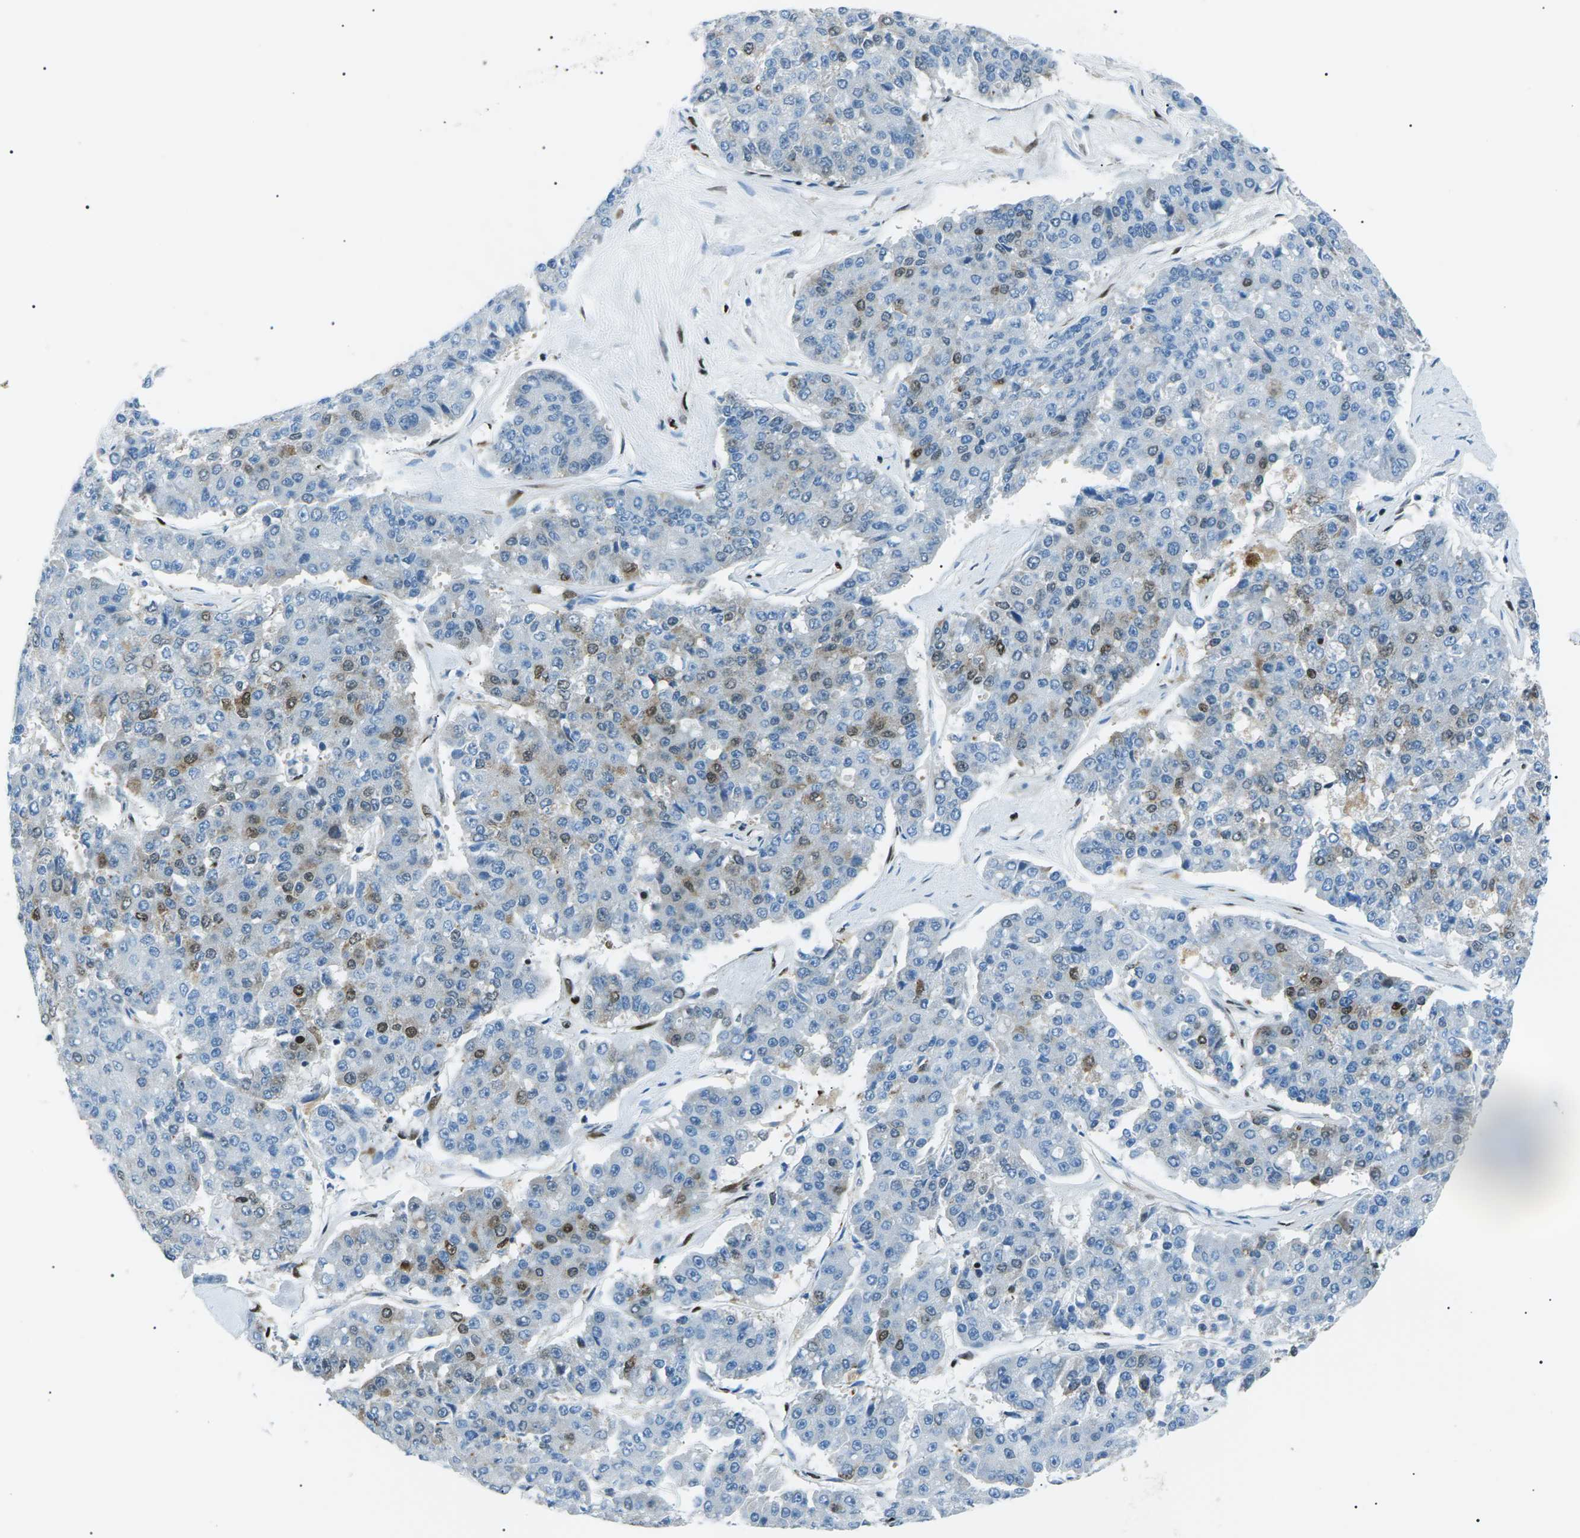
{"staining": {"intensity": "moderate", "quantity": "<25%", "location": "nuclear"}, "tissue": "pancreatic cancer", "cell_type": "Tumor cells", "image_type": "cancer", "snomed": [{"axis": "morphology", "description": "Adenocarcinoma, NOS"}, {"axis": "topography", "description": "Pancreas"}], "caption": "Human pancreatic cancer (adenocarcinoma) stained for a protein (brown) displays moderate nuclear positive positivity in approximately <25% of tumor cells.", "gene": "HNRNPK", "patient": {"sex": "male", "age": 50}}